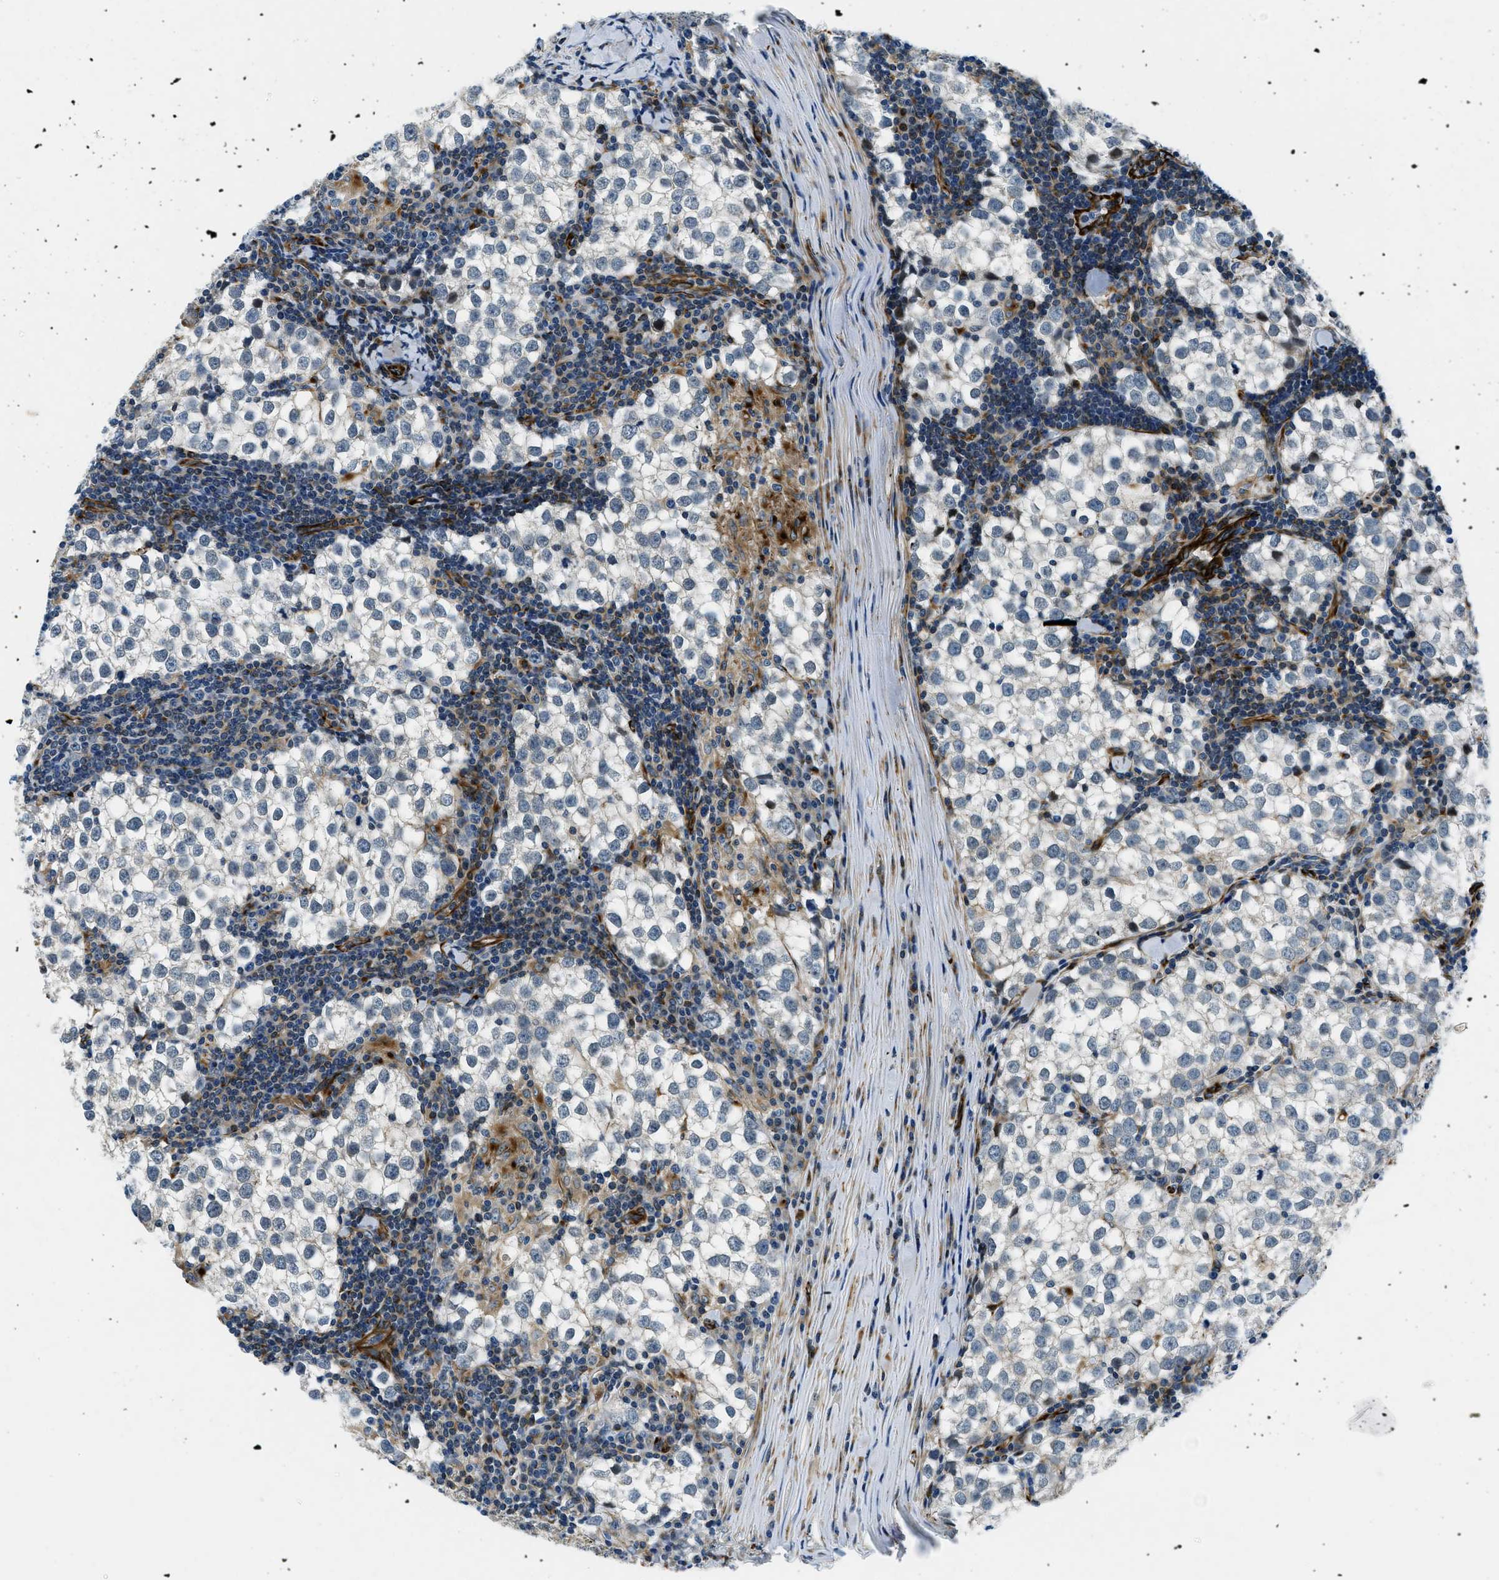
{"staining": {"intensity": "negative", "quantity": "none", "location": "none"}, "tissue": "testis cancer", "cell_type": "Tumor cells", "image_type": "cancer", "snomed": [{"axis": "morphology", "description": "Seminoma, NOS"}, {"axis": "morphology", "description": "Carcinoma, Embryonal, NOS"}, {"axis": "topography", "description": "Testis"}], "caption": "The photomicrograph exhibits no significant expression in tumor cells of embryonal carcinoma (testis).", "gene": "GNS", "patient": {"sex": "male", "age": 36}}